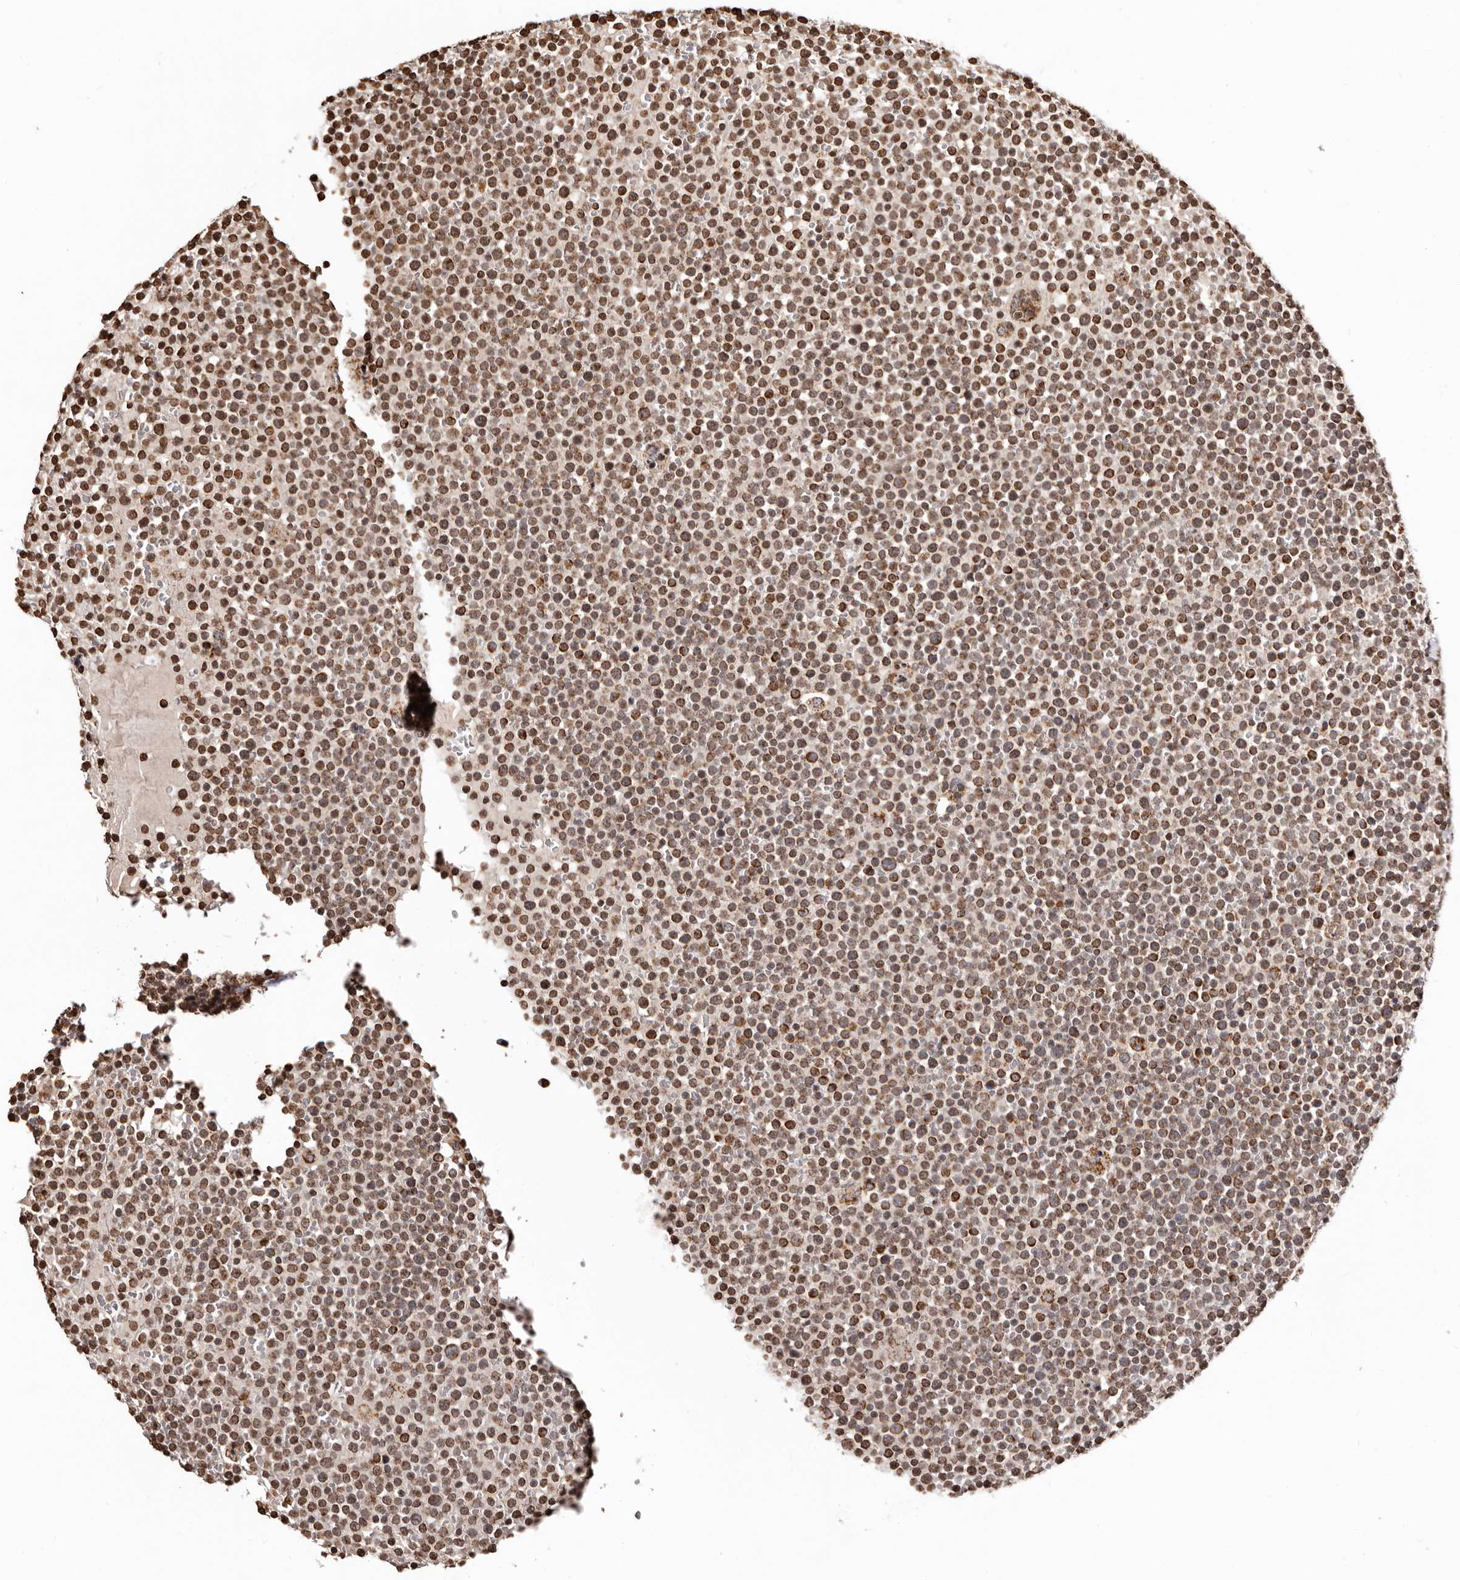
{"staining": {"intensity": "moderate", "quantity": ">75%", "location": "cytoplasmic/membranous"}, "tissue": "lymphoma", "cell_type": "Tumor cells", "image_type": "cancer", "snomed": [{"axis": "morphology", "description": "Malignant lymphoma, non-Hodgkin's type, High grade"}, {"axis": "topography", "description": "Lymph node"}], "caption": "Immunohistochemistry of lymphoma displays medium levels of moderate cytoplasmic/membranous staining in approximately >75% of tumor cells.", "gene": "CCDC190", "patient": {"sex": "male", "age": 61}}